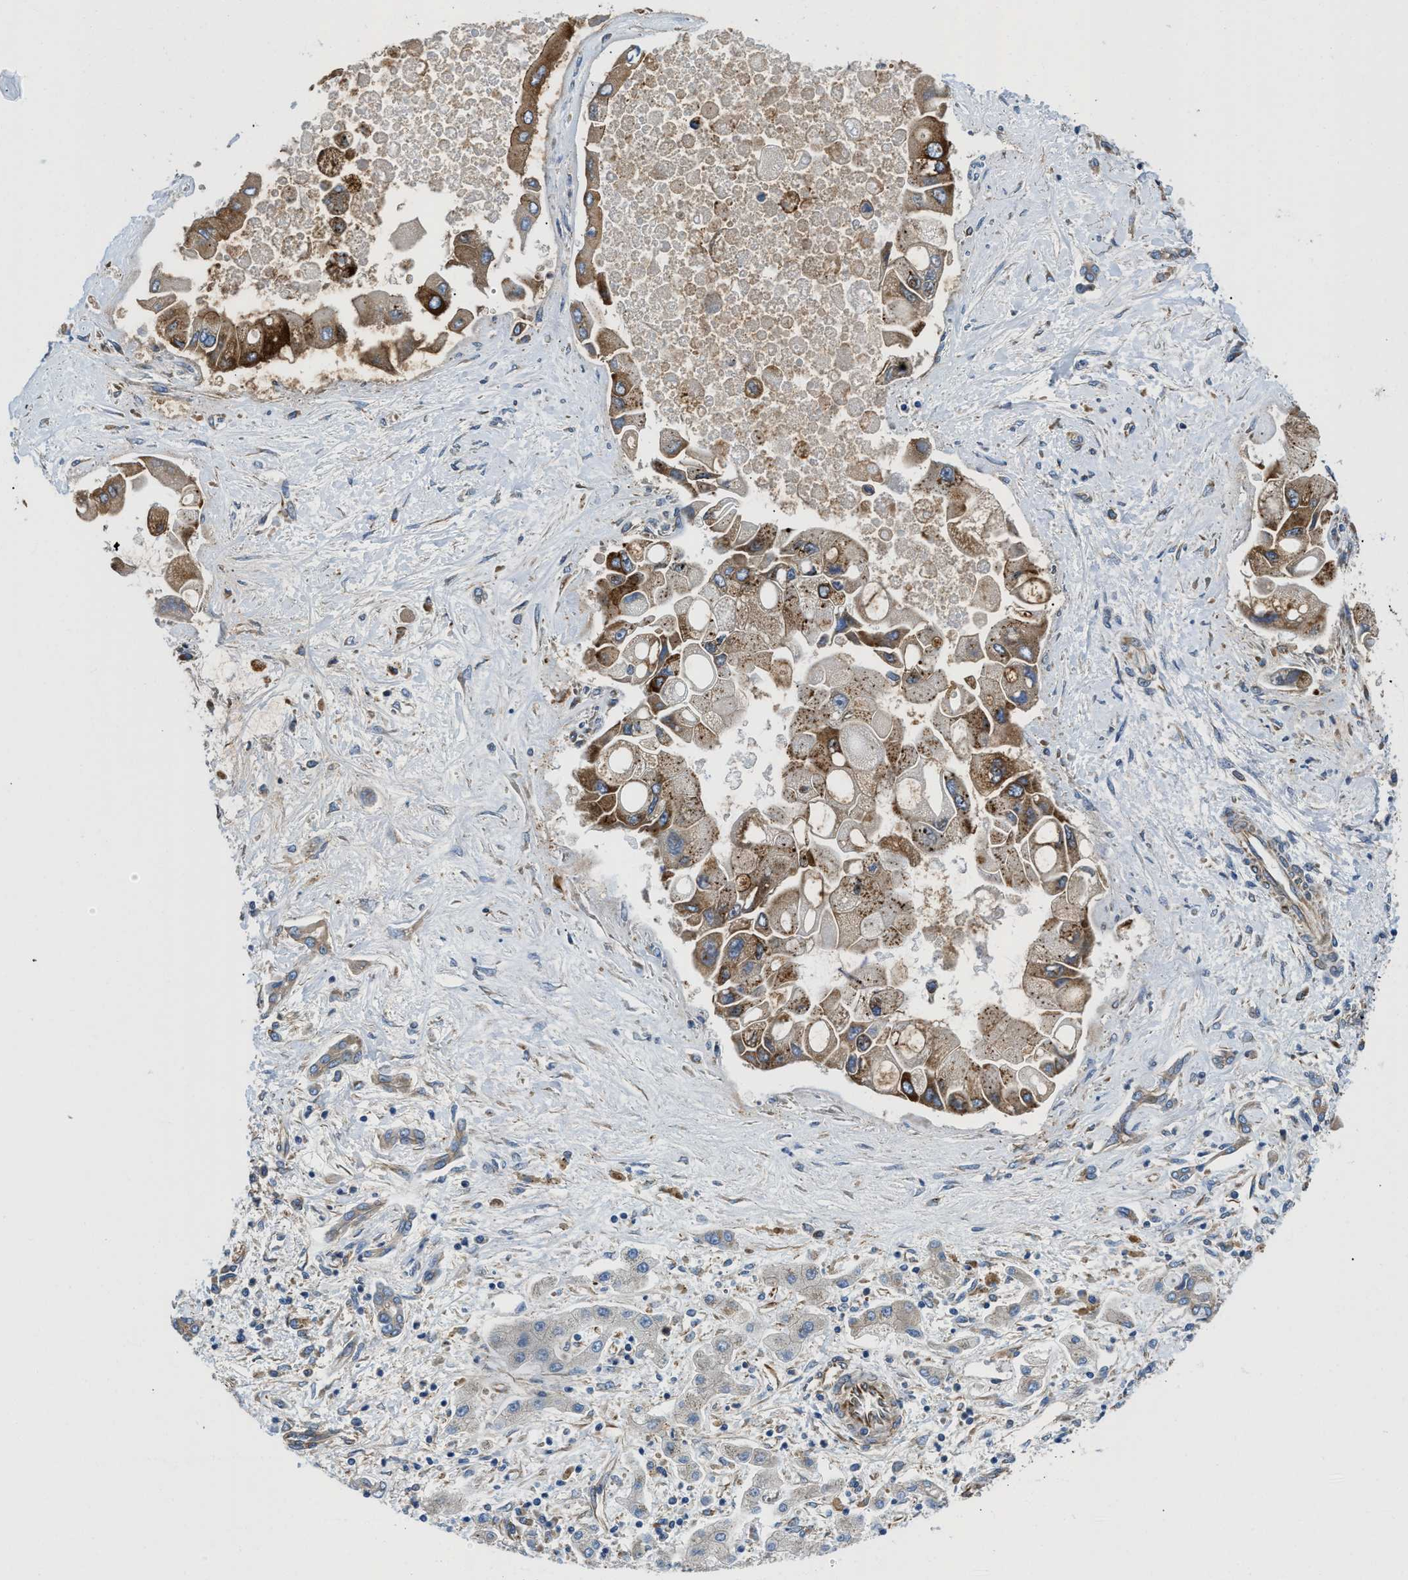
{"staining": {"intensity": "strong", "quantity": ">75%", "location": "cytoplasmic/membranous"}, "tissue": "liver cancer", "cell_type": "Tumor cells", "image_type": "cancer", "snomed": [{"axis": "morphology", "description": "Cholangiocarcinoma"}, {"axis": "topography", "description": "Liver"}], "caption": "Immunohistochemical staining of human liver cancer displays high levels of strong cytoplasmic/membranous expression in about >75% of tumor cells.", "gene": "HSD17B12", "patient": {"sex": "male", "age": 50}}